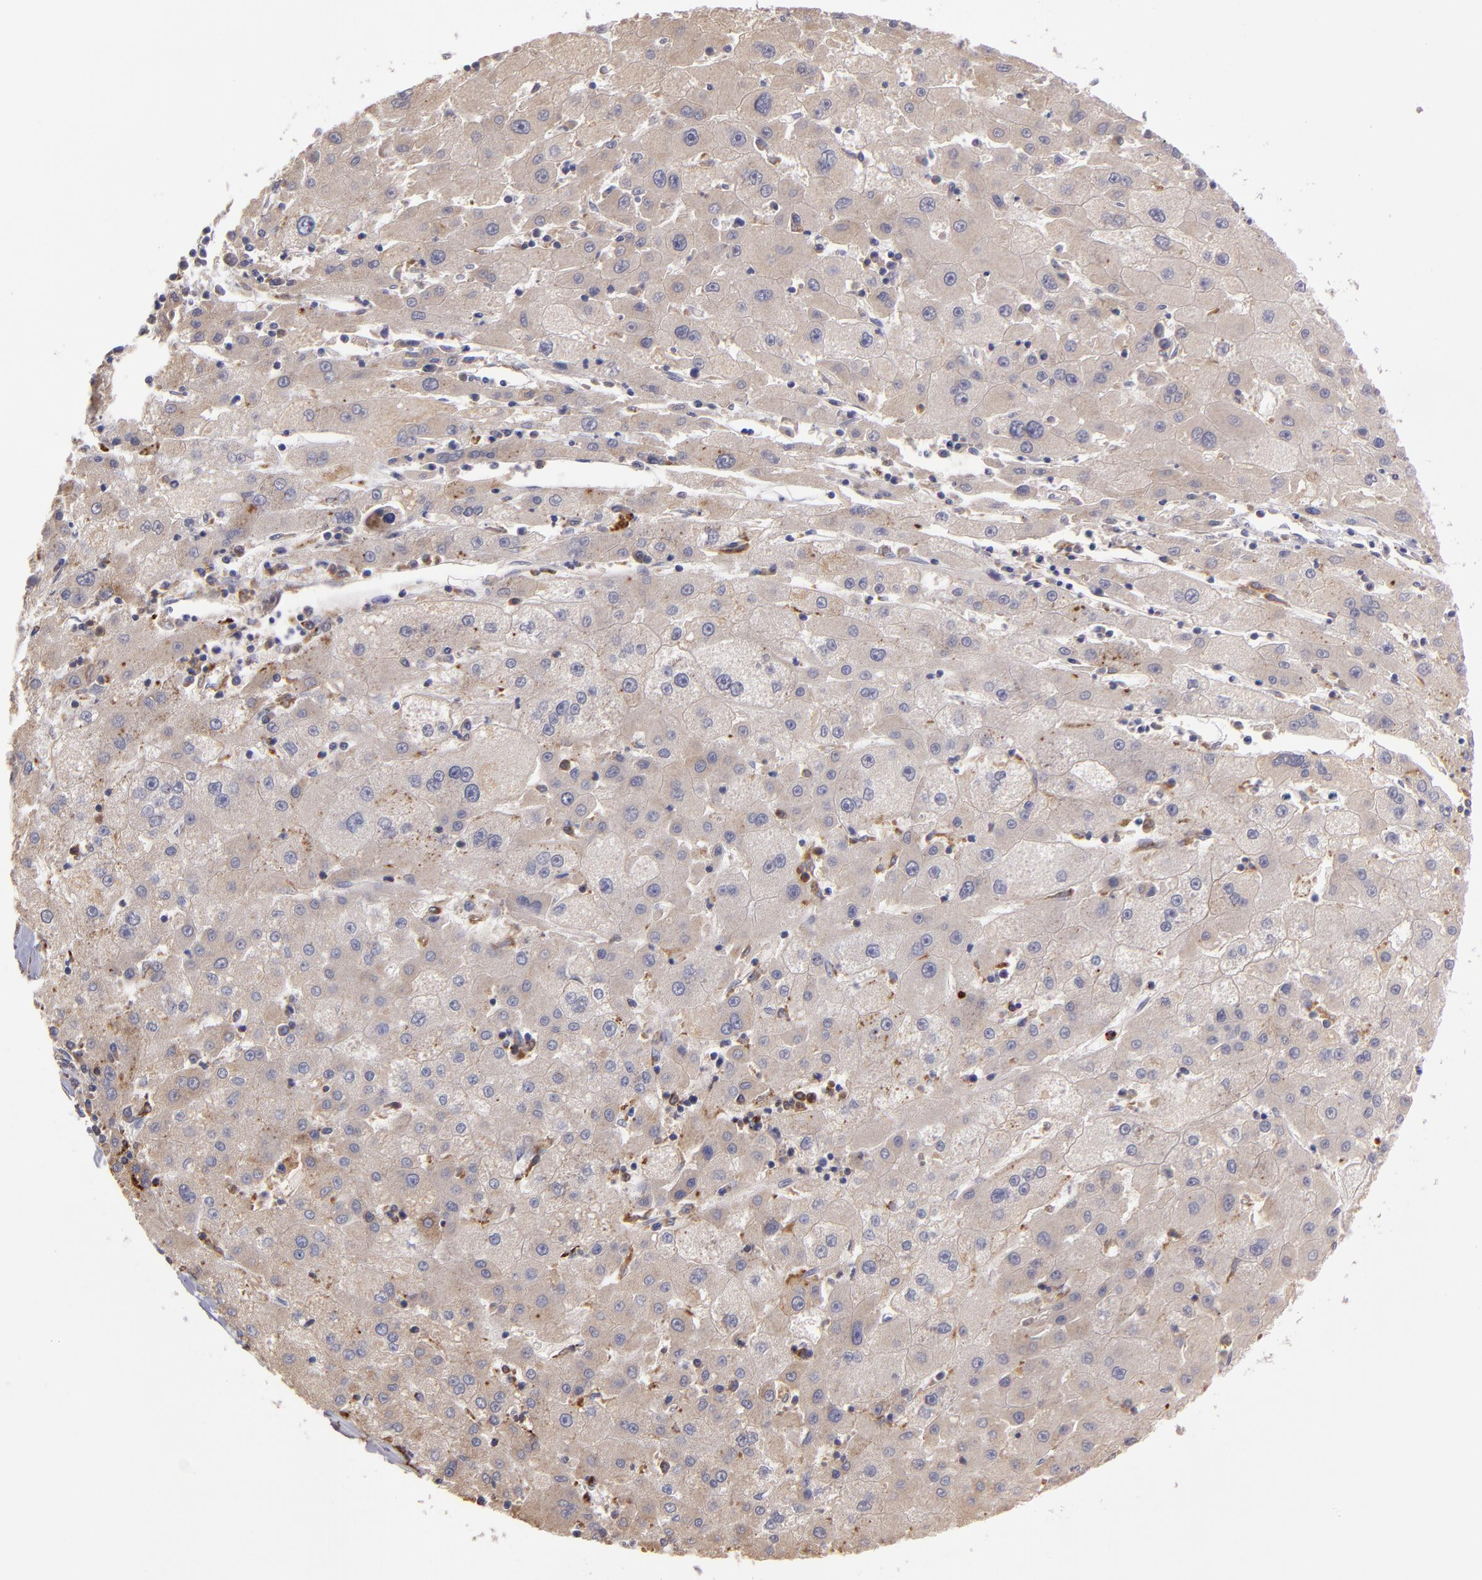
{"staining": {"intensity": "weak", "quantity": ">75%", "location": "cytoplasmic/membranous"}, "tissue": "liver cancer", "cell_type": "Tumor cells", "image_type": "cancer", "snomed": [{"axis": "morphology", "description": "Carcinoma, Hepatocellular, NOS"}, {"axis": "topography", "description": "Liver"}], "caption": "Immunohistochemistry (IHC) photomicrograph of liver hepatocellular carcinoma stained for a protein (brown), which reveals low levels of weak cytoplasmic/membranous expression in approximately >75% of tumor cells.", "gene": "CTSS", "patient": {"sex": "male", "age": 72}}